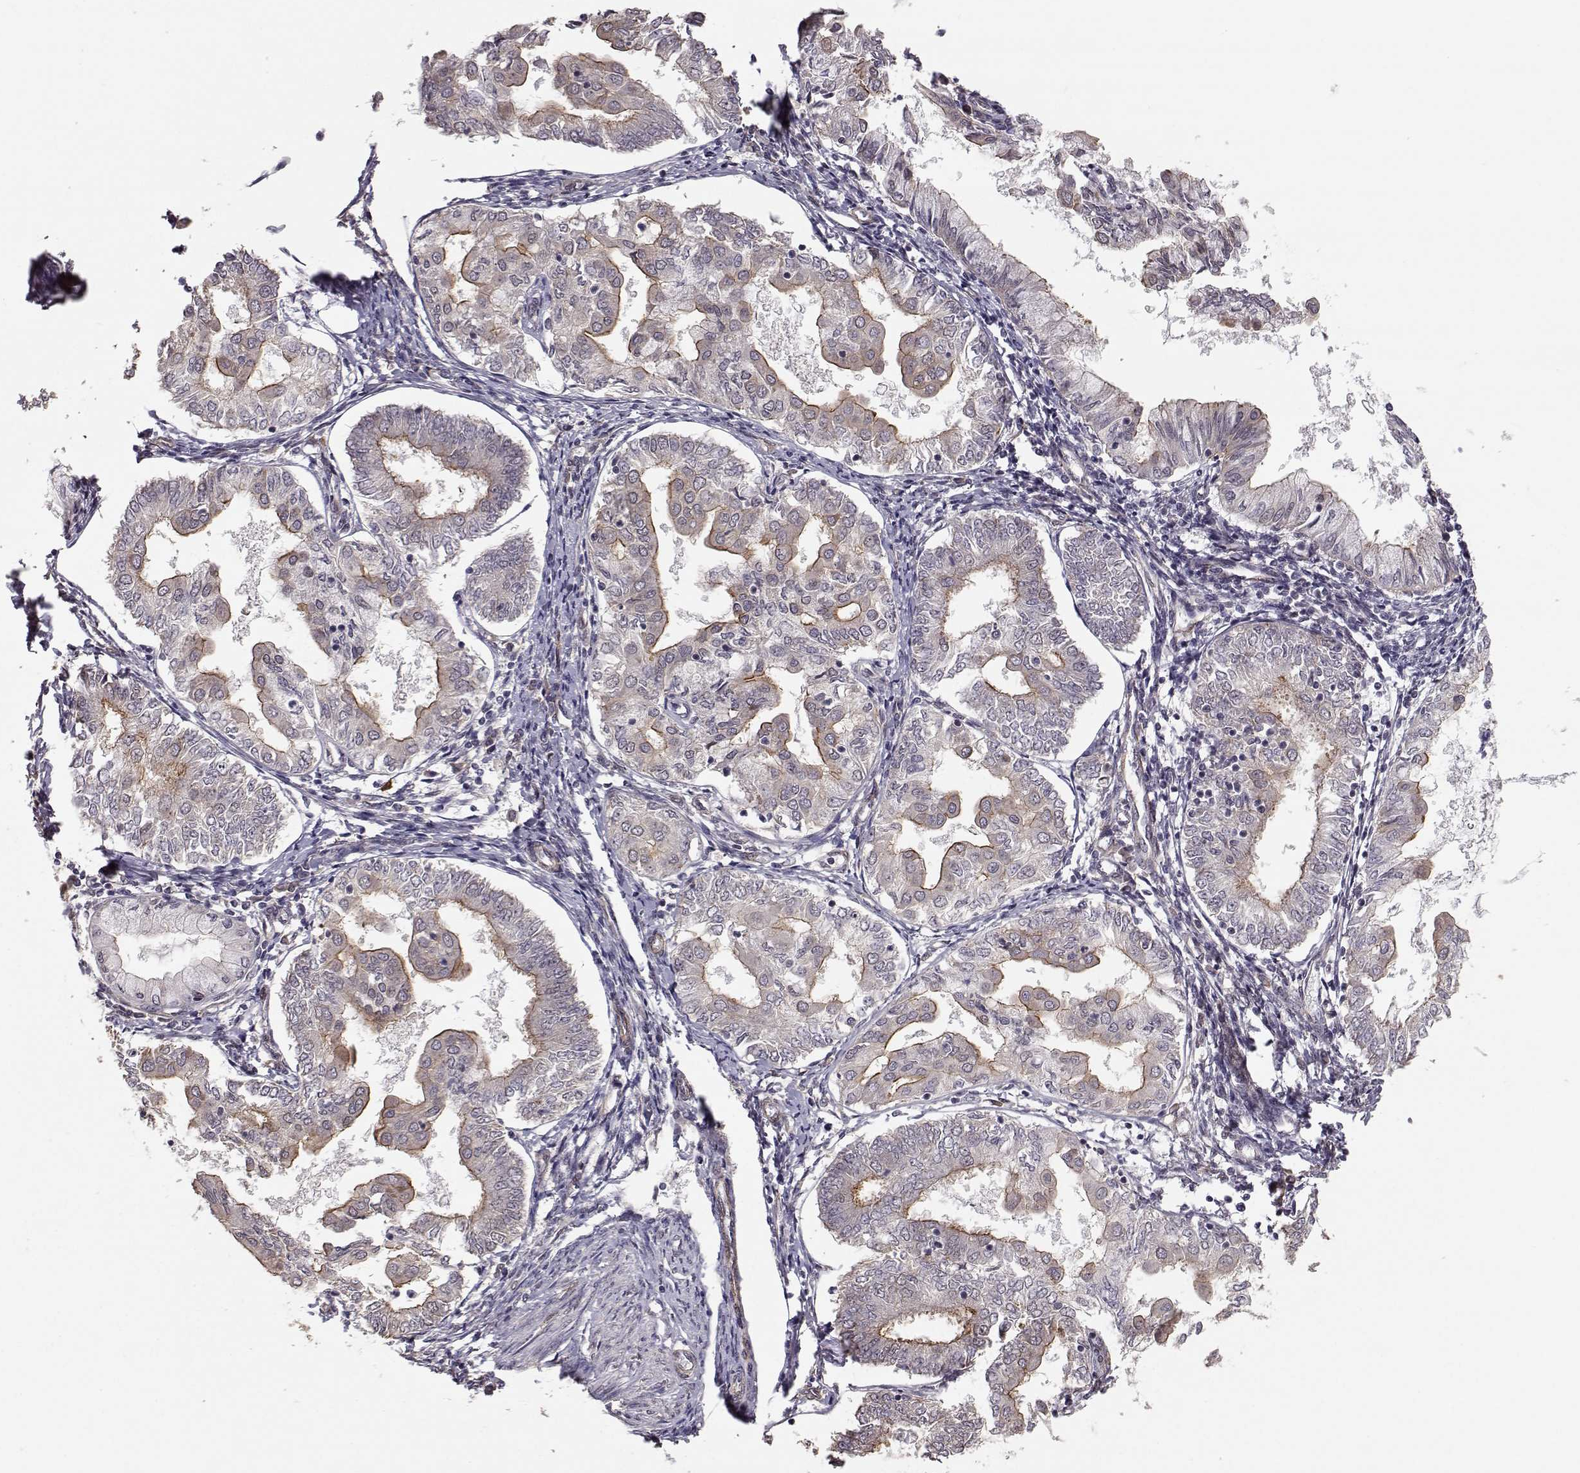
{"staining": {"intensity": "moderate", "quantity": "<25%", "location": "cytoplasmic/membranous"}, "tissue": "endometrial cancer", "cell_type": "Tumor cells", "image_type": "cancer", "snomed": [{"axis": "morphology", "description": "Adenocarcinoma, NOS"}, {"axis": "topography", "description": "Endometrium"}], "caption": "Human adenocarcinoma (endometrial) stained for a protein (brown) exhibits moderate cytoplasmic/membranous positive positivity in approximately <25% of tumor cells.", "gene": "PLEKHG3", "patient": {"sex": "female", "age": 68}}